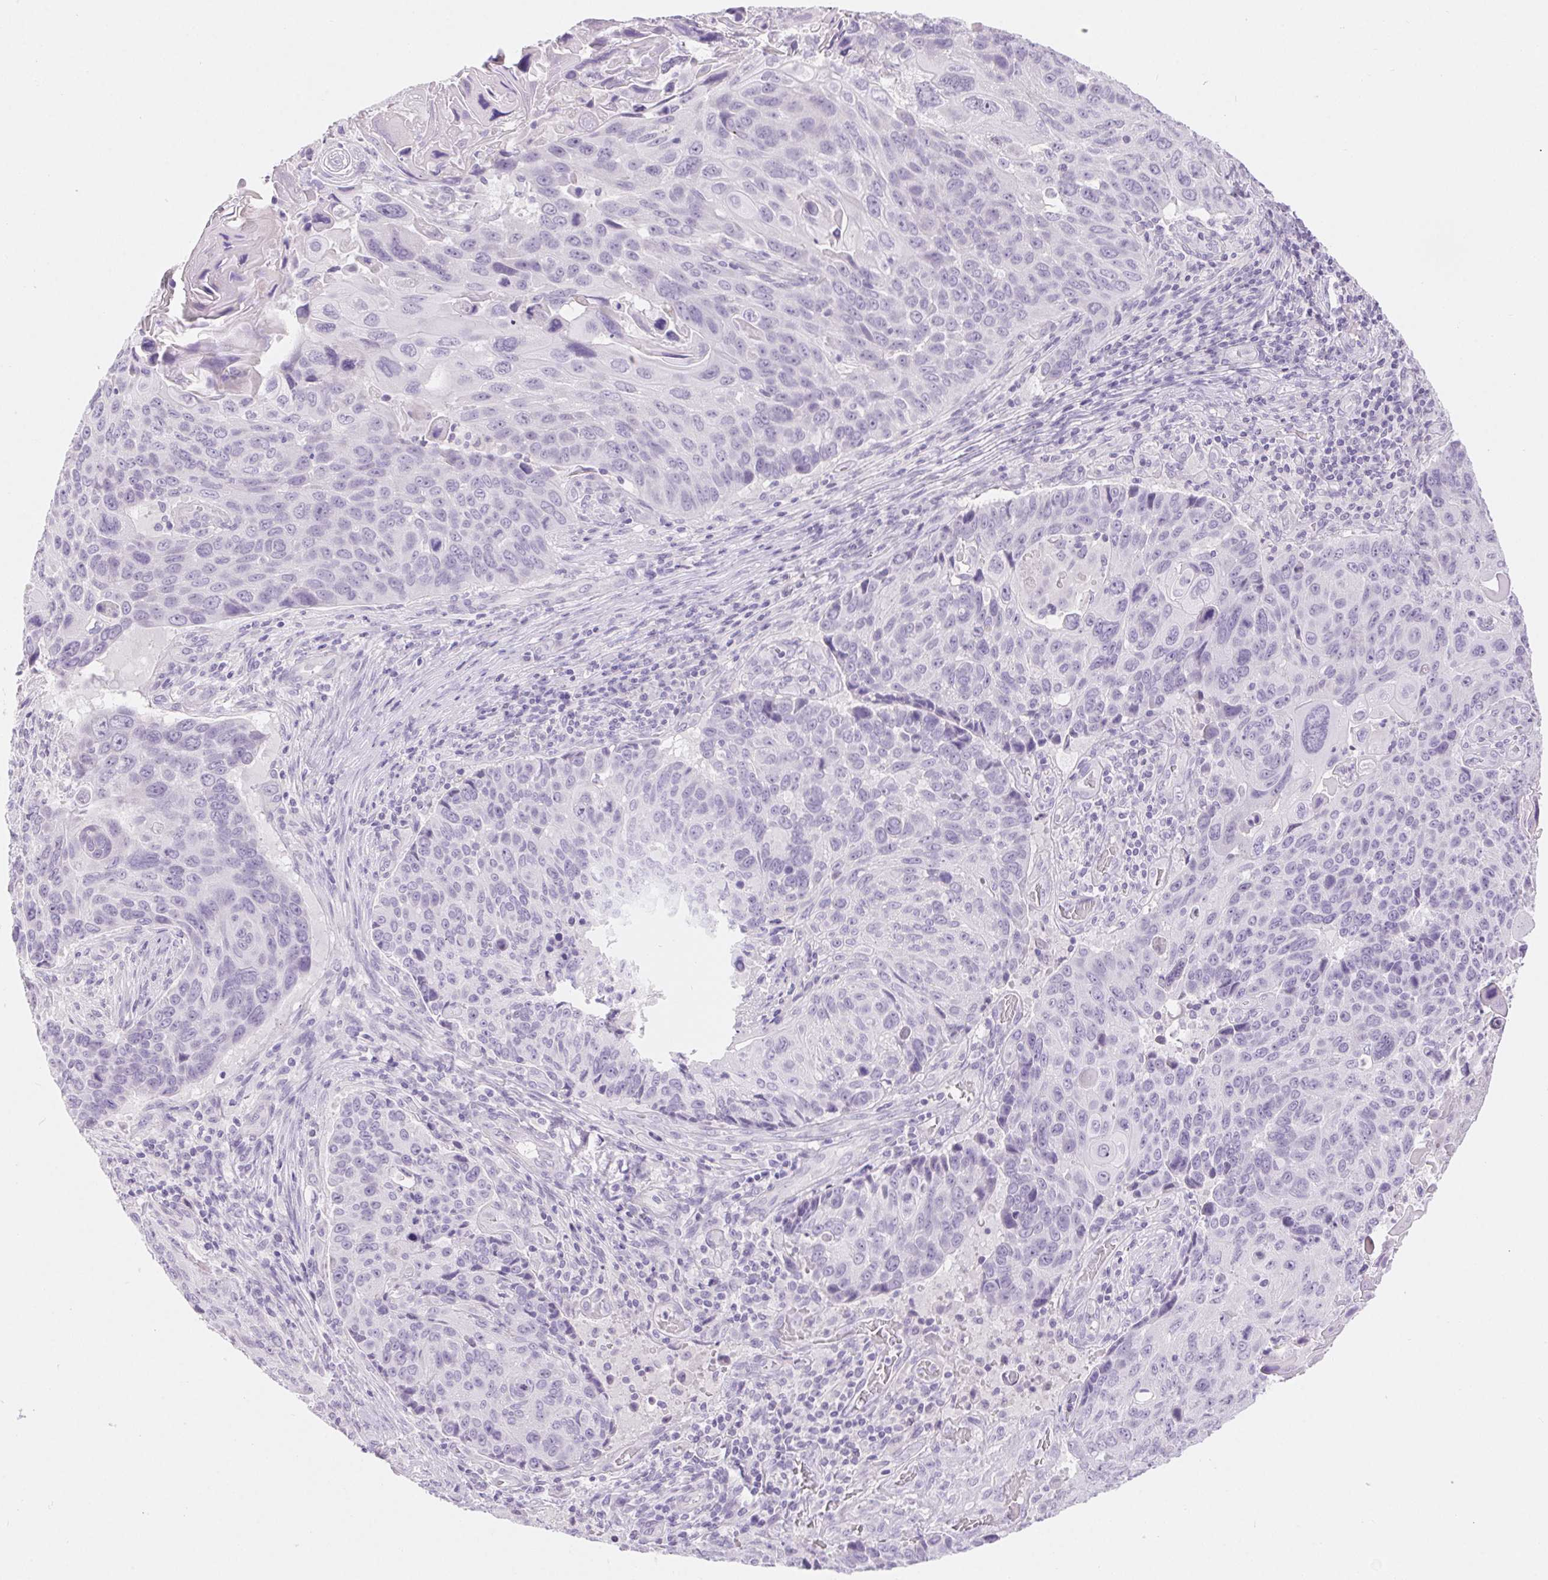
{"staining": {"intensity": "negative", "quantity": "none", "location": "none"}, "tissue": "lung cancer", "cell_type": "Tumor cells", "image_type": "cancer", "snomed": [{"axis": "morphology", "description": "Squamous cell carcinoma, NOS"}, {"axis": "topography", "description": "Lung"}], "caption": "Human squamous cell carcinoma (lung) stained for a protein using immunohistochemistry (IHC) displays no expression in tumor cells.", "gene": "CLDN16", "patient": {"sex": "male", "age": 68}}